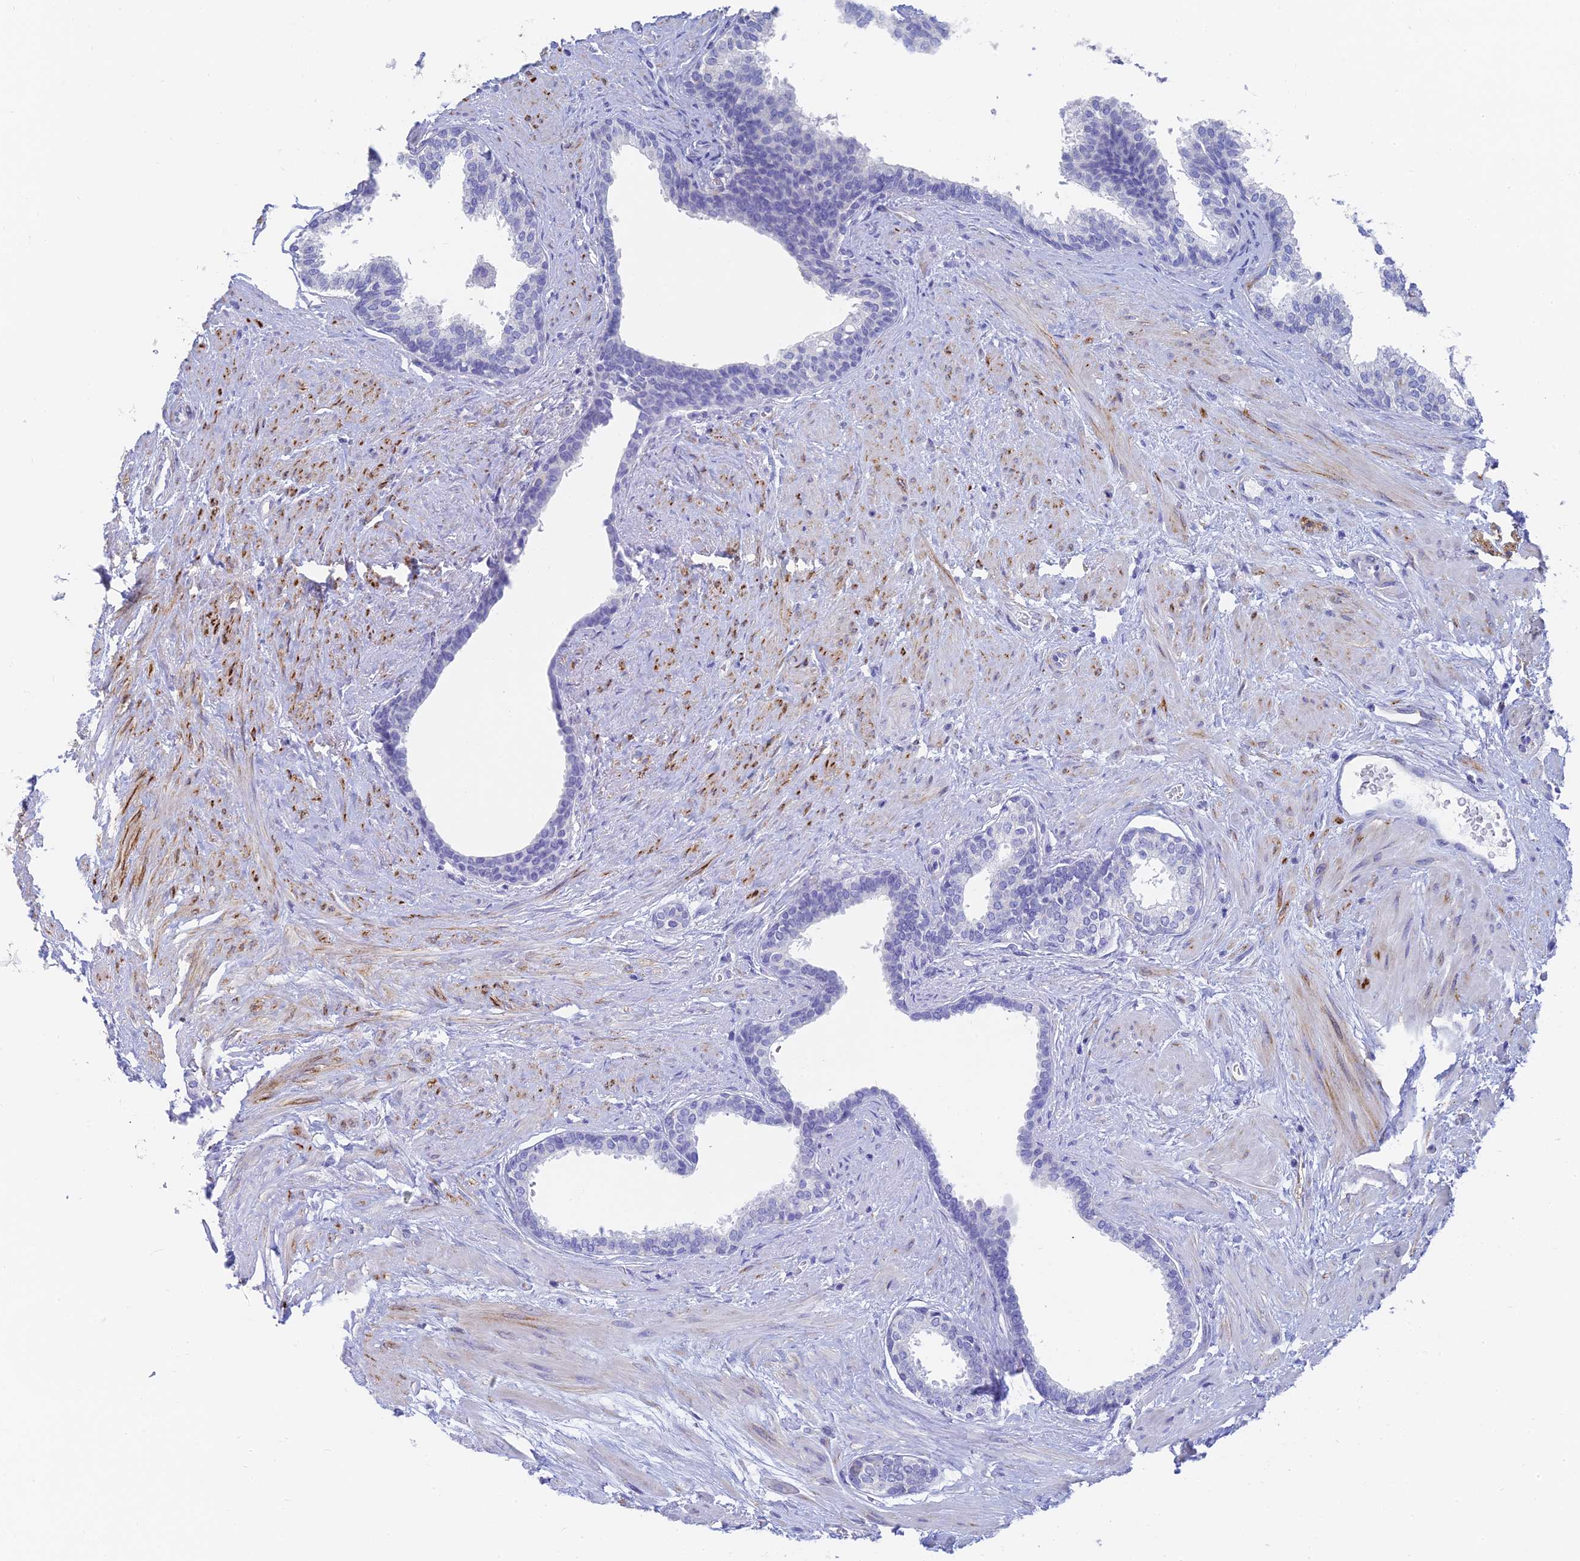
{"staining": {"intensity": "negative", "quantity": "none", "location": "none"}, "tissue": "prostate", "cell_type": "Glandular cells", "image_type": "normal", "snomed": [{"axis": "morphology", "description": "Normal tissue, NOS"}, {"axis": "topography", "description": "Prostate"}], "caption": "This is an immunohistochemistry (IHC) histopathology image of normal prostate. There is no staining in glandular cells.", "gene": "SLC36A2", "patient": {"sex": "male", "age": 57}}